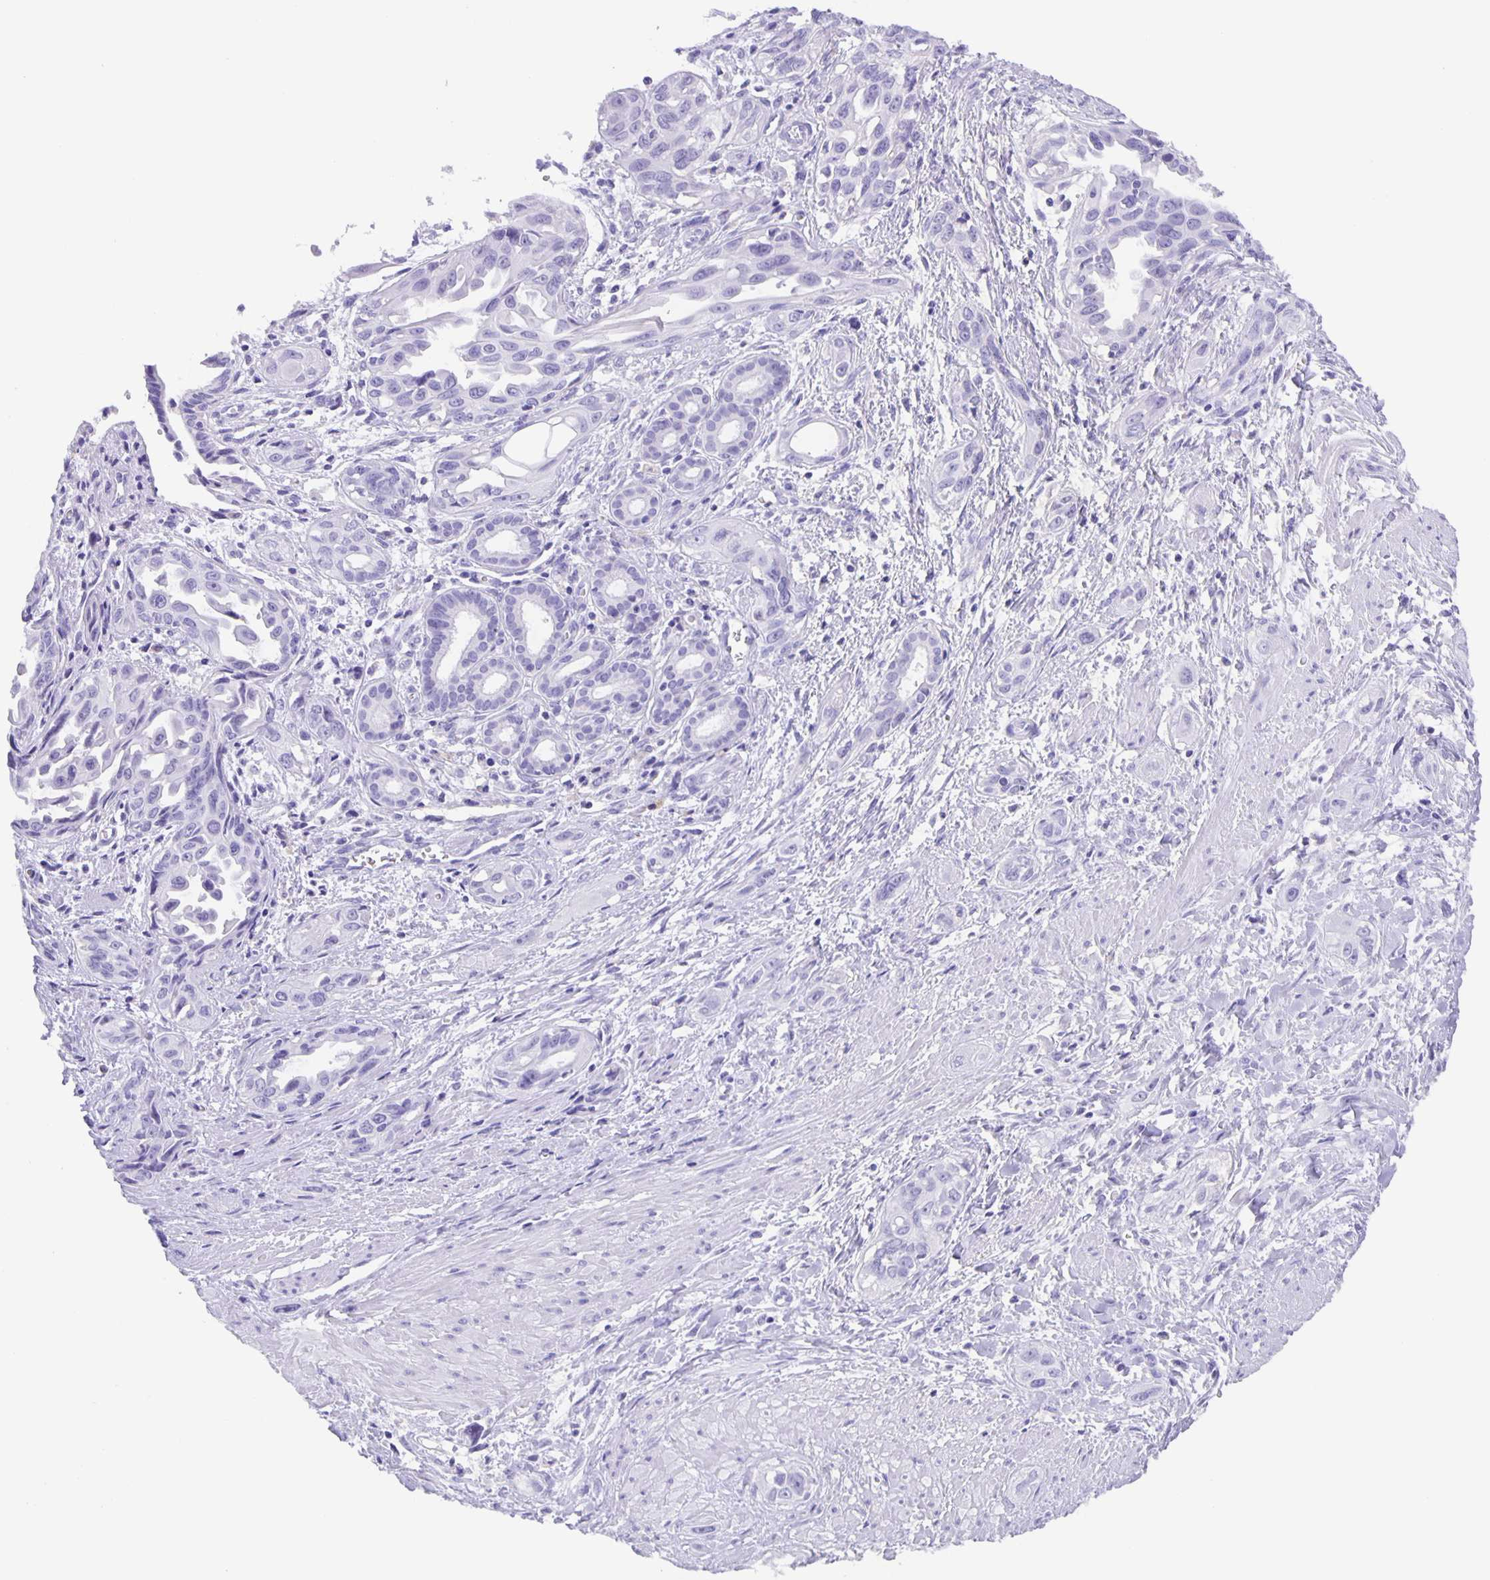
{"staining": {"intensity": "negative", "quantity": "none", "location": "none"}, "tissue": "pancreatic cancer", "cell_type": "Tumor cells", "image_type": "cancer", "snomed": [{"axis": "morphology", "description": "Adenocarcinoma, NOS"}, {"axis": "topography", "description": "Pancreas"}], "caption": "The immunohistochemistry histopathology image has no significant expression in tumor cells of pancreatic cancer (adenocarcinoma) tissue.", "gene": "GUCA2A", "patient": {"sex": "female", "age": 55}}